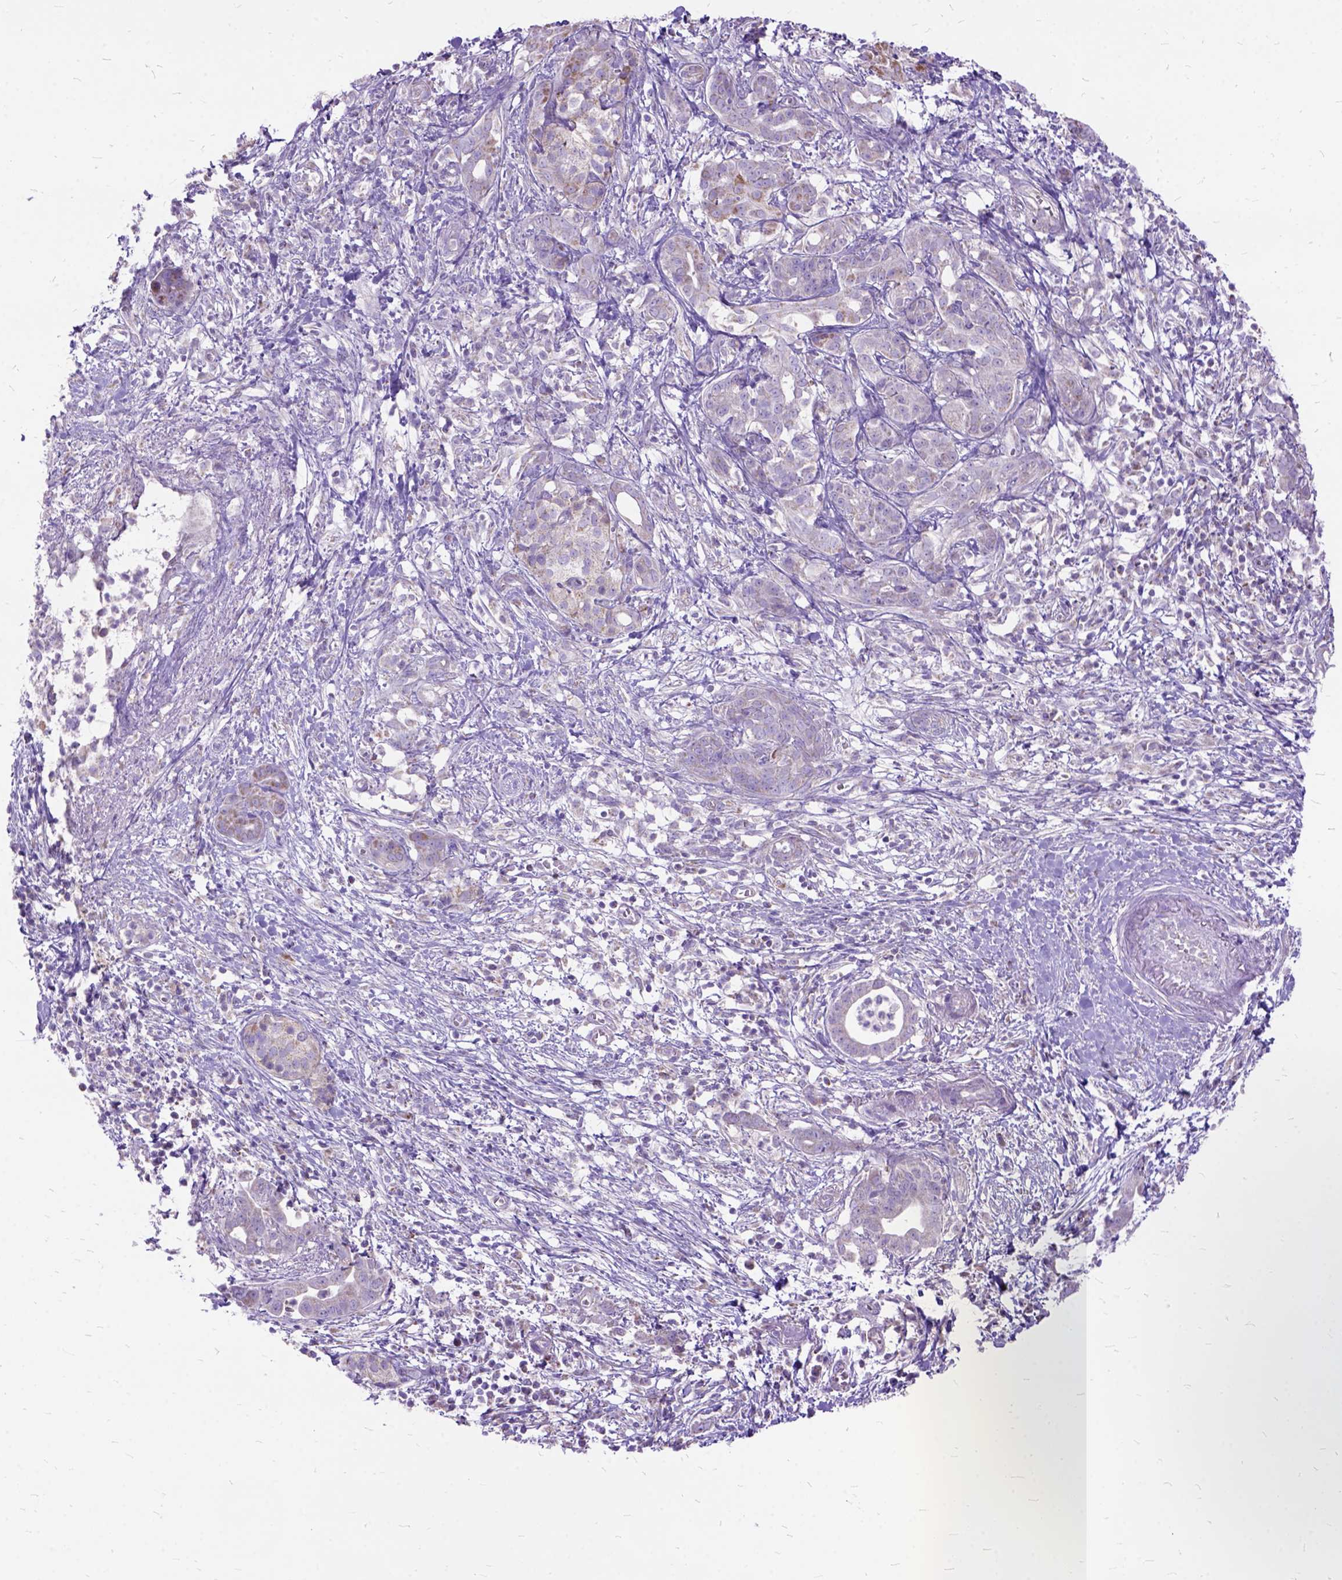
{"staining": {"intensity": "negative", "quantity": "none", "location": "none"}, "tissue": "pancreatic cancer", "cell_type": "Tumor cells", "image_type": "cancer", "snomed": [{"axis": "morphology", "description": "Adenocarcinoma, NOS"}, {"axis": "topography", "description": "Pancreas"}], "caption": "Immunohistochemical staining of human pancreatic cancer exhibits no significant staining in tumor cells. (DAB (3,3'-diaminobenzidine) immunohistochemistry, high magnification).", "gene": "CTAG2", "patient": {"sex": "male", "age": 61}}